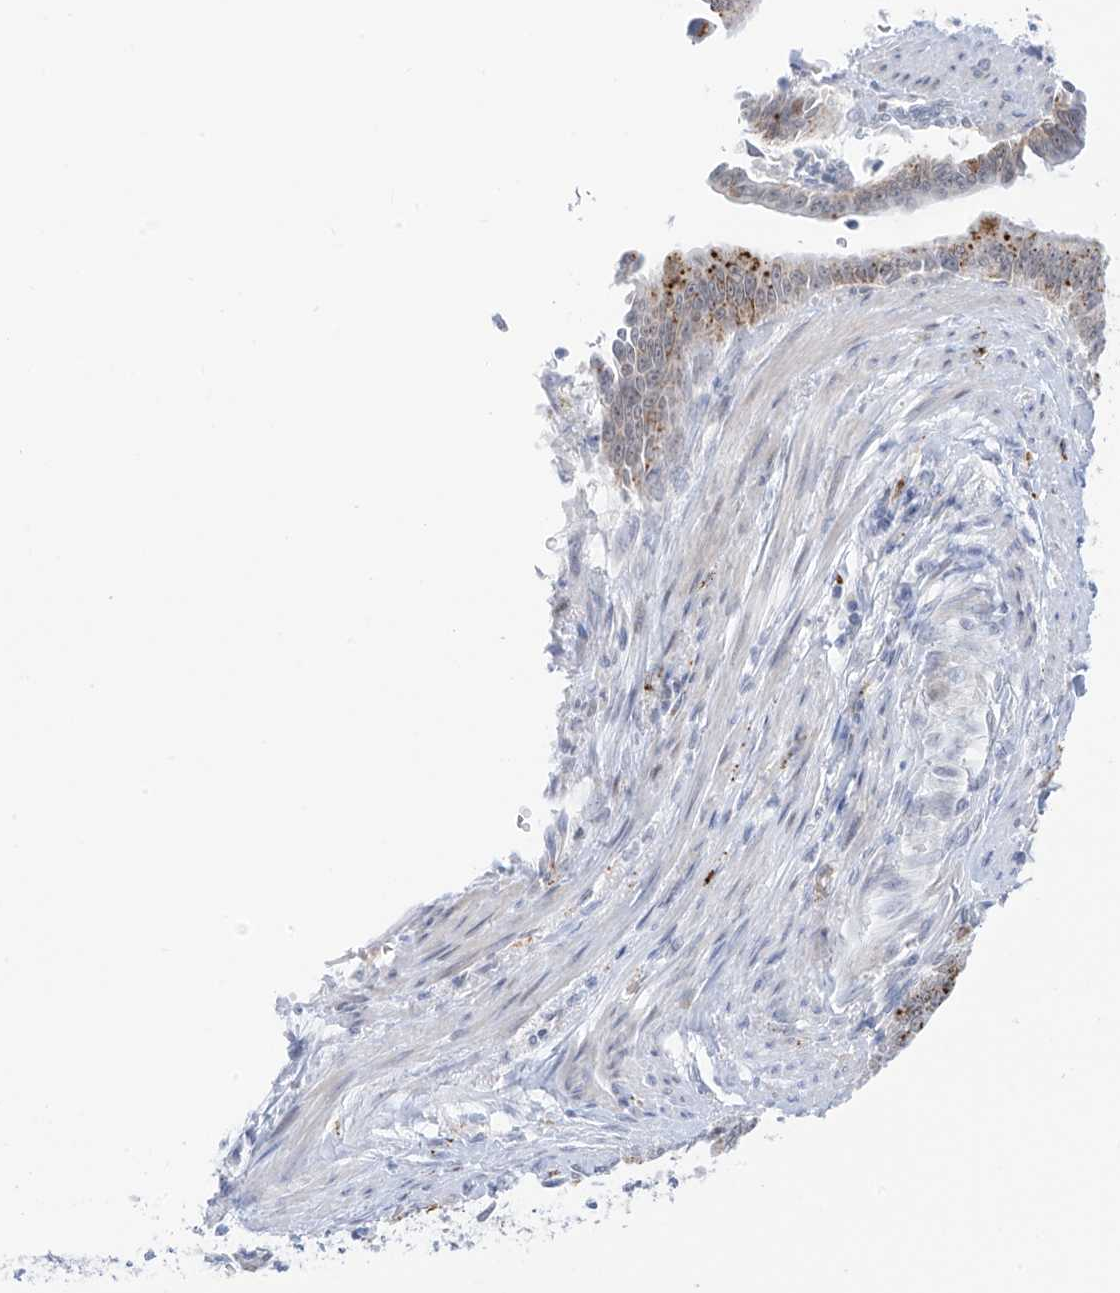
{"staining": {"intensity": "moderate", "quantity": ">75%", "location": "cytoplasmic/membranous"}, "tissue": "pancreatic cancer", "cell_type": "Tumor cells", "image_type": "cancer", "snomed": [{"axis": "morphology", "description": "Adenocarcinoma, NOS"}, {"axis": "topography", "description": "Pancreas"}], "caption": "About >75% of tumor cells in pancreatic adenocarcinoma exhibit moderate cytoplasmic/membranous protein positivity as visualized by brown immunohistochemical staining.", "gene": "PSPH", "patient": {"sex": "male", "age": 70}}